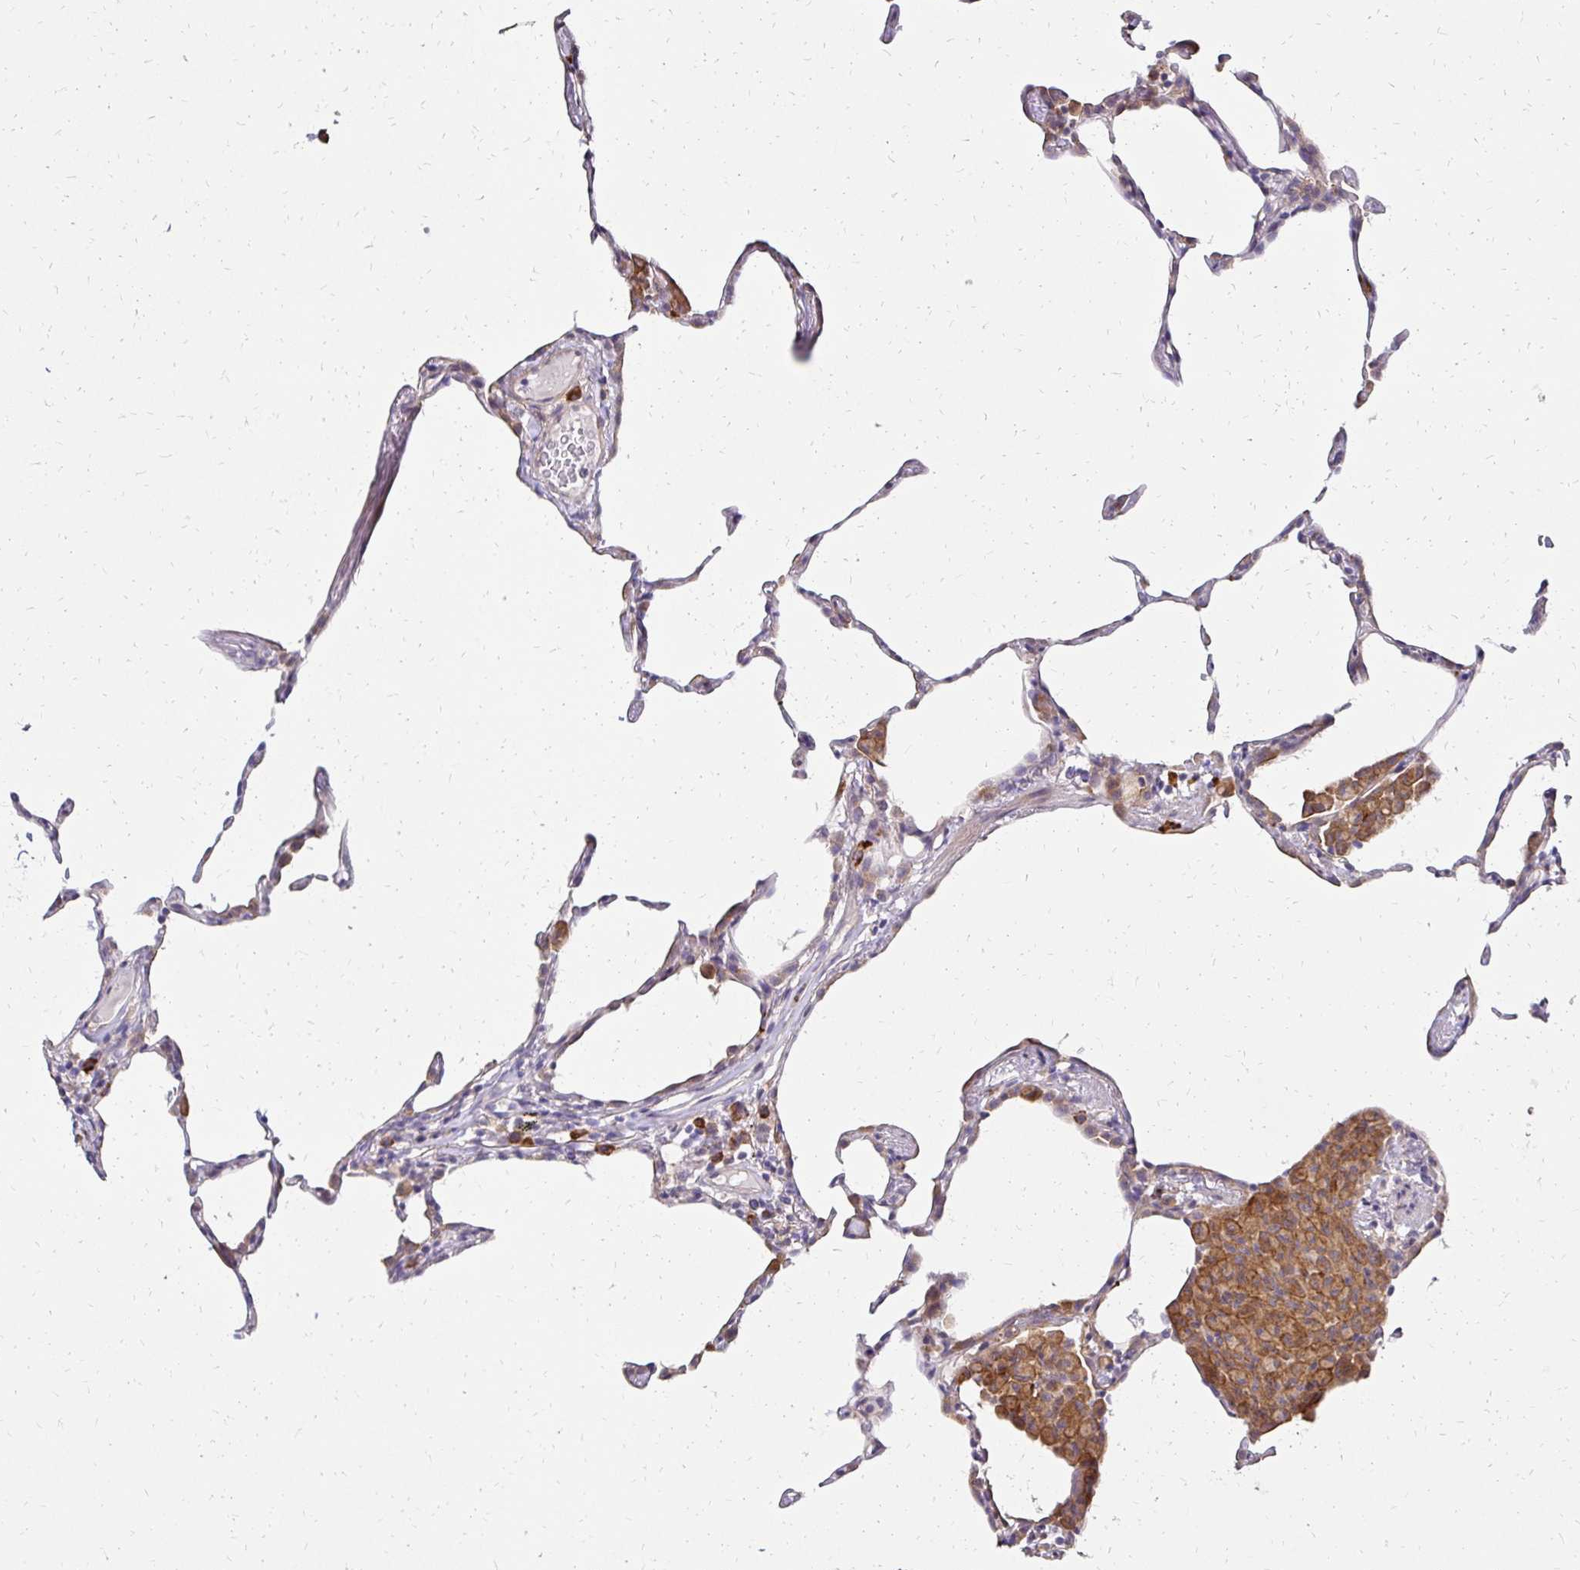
{"staining": {"intensity": "negative", "quantity": "none", "location": "none"}, "tissue": "lung", "cell_type": "Alveolar cells", "image_type": "normal", "snomed": [{"axis": "morphology", "description": "Normal tissue, NOS"}, {"axis": "topography", "description": "Lung"}], "caption": "A high-resolution photomicrograph shows immunohistochemistry staining of normal lung, which demonstrates no significant positivity in alveolar cells. The staining is performed using DAB brown chromogen with nuclei counter-stained in using hematoxylin.", "gene": "PRIMA1", "patient": {"sex": "female", "age": 57}}